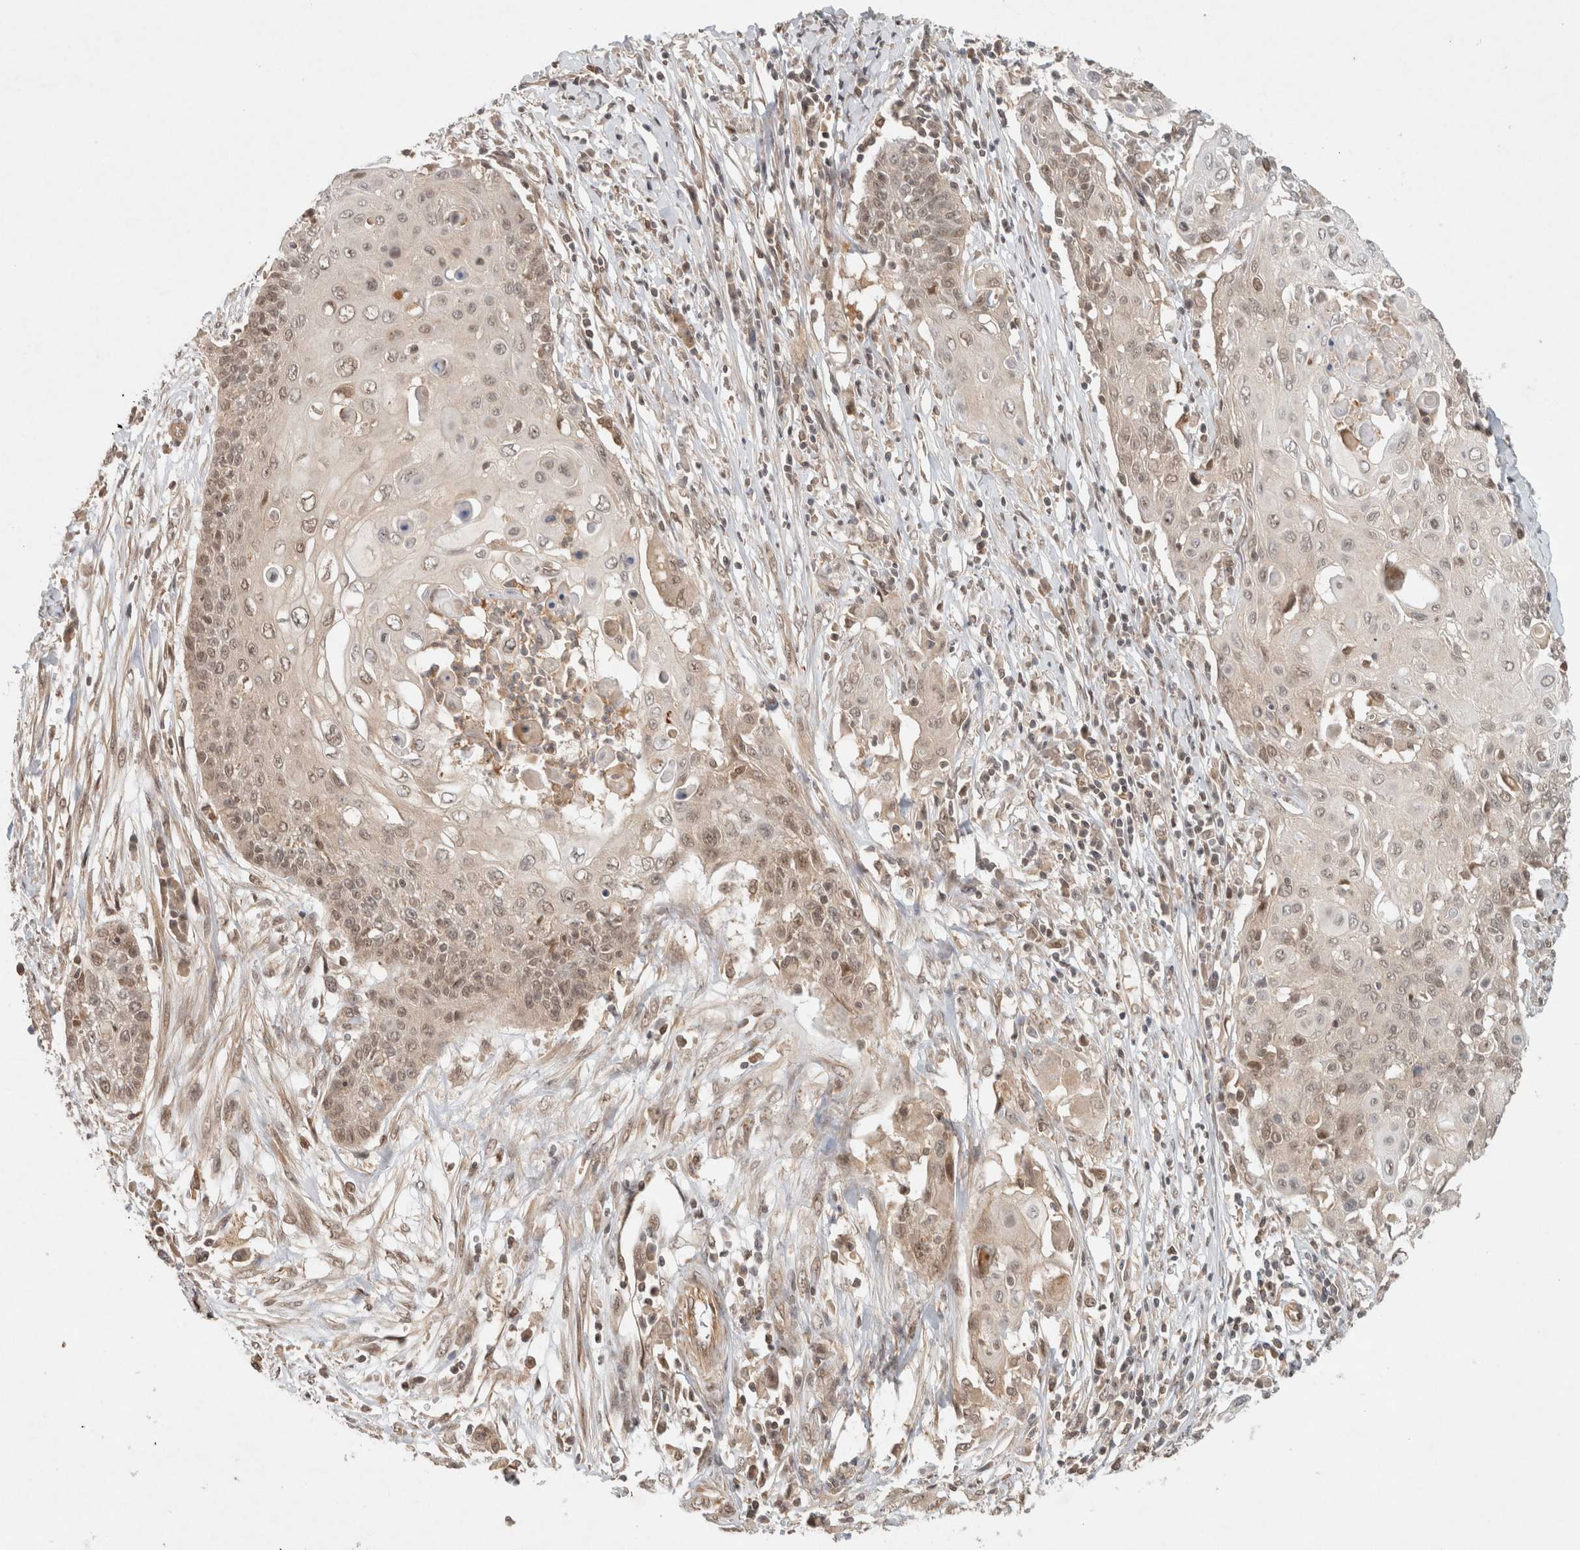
{"staining": {"intensity": "weak", "quantity": ">75%", "location": "cytoplasmic/membranous,nuclear"}, "tissue": "cervical cancer", "cell_type": "Tumor cells", "image_type": "cancer", "snomed": [{"axis": "morphology", "description": "Squamous cell carcinoma, NOS"}, {"axis": "topography", "description": "Cervix"}], "caption": "Immunohistochemistry histopathology image of human cervical cancer stained for a protein (brown), which reveals low levels of weak cytoplasmic/membranous and nuclear positivity in approximately >75% of tumor cells.", "gene": "CAAP1", "patient": {"sex": "female", "age": 39}}